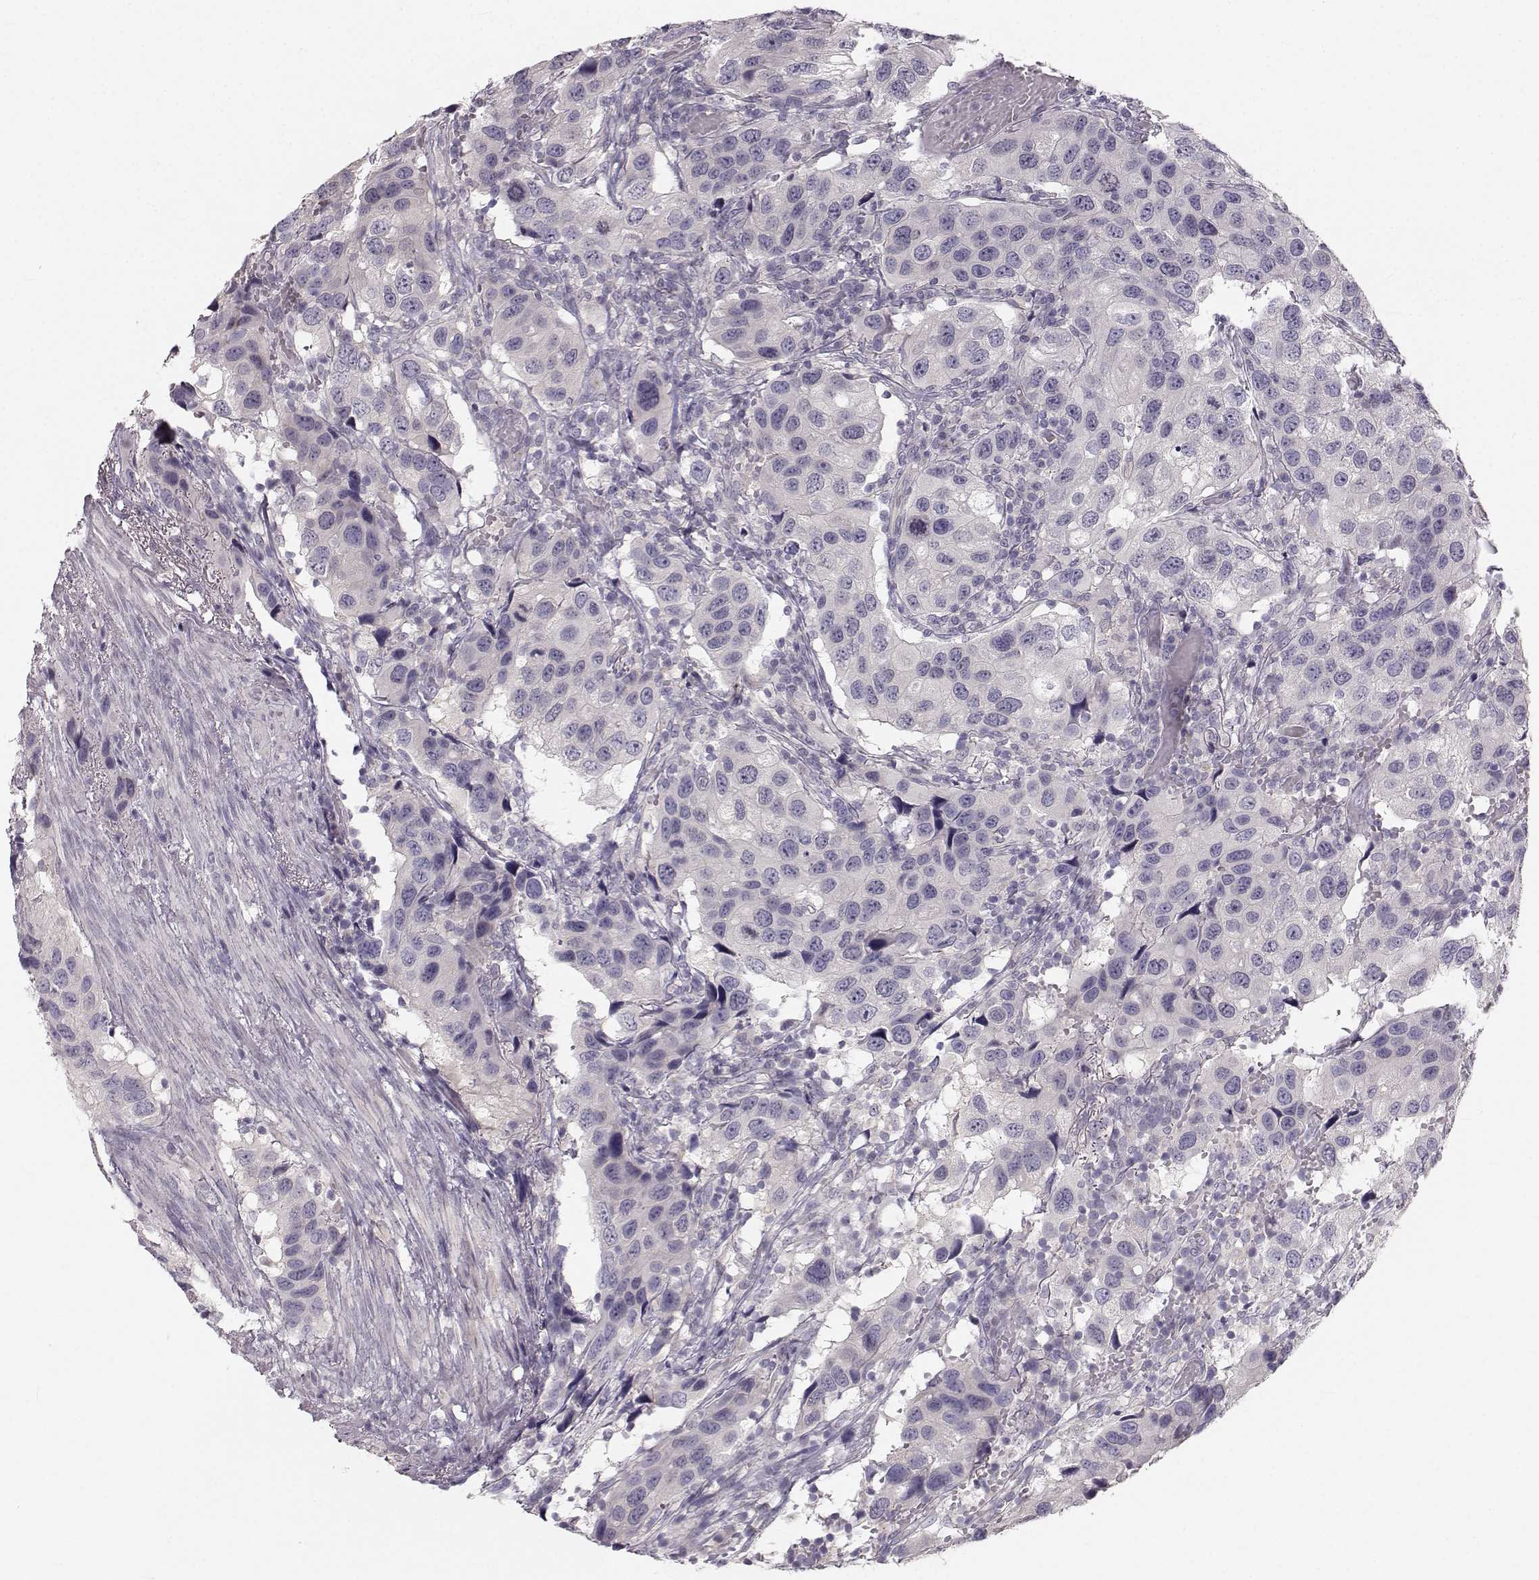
{"staining": {"intensity": "negative", "quantity": "none", "location": "none"}, "tissue": "urothelial cancer", "cell_type": "Tumor cells", "image_type": "cancer", "snomed": [{"axis": "morphology", "description": "Urothelial carcinoma, High grade"}, {"axis": "topography", "description": "Urinary bladder"}], "caption": "Tumor cells show no significant expression in high-grade urothelial carcinoma. (IHC, brightfield microscopy, high magnification).", "gene": "OIP5", "patient": {"sex": "male", "age": 79}}